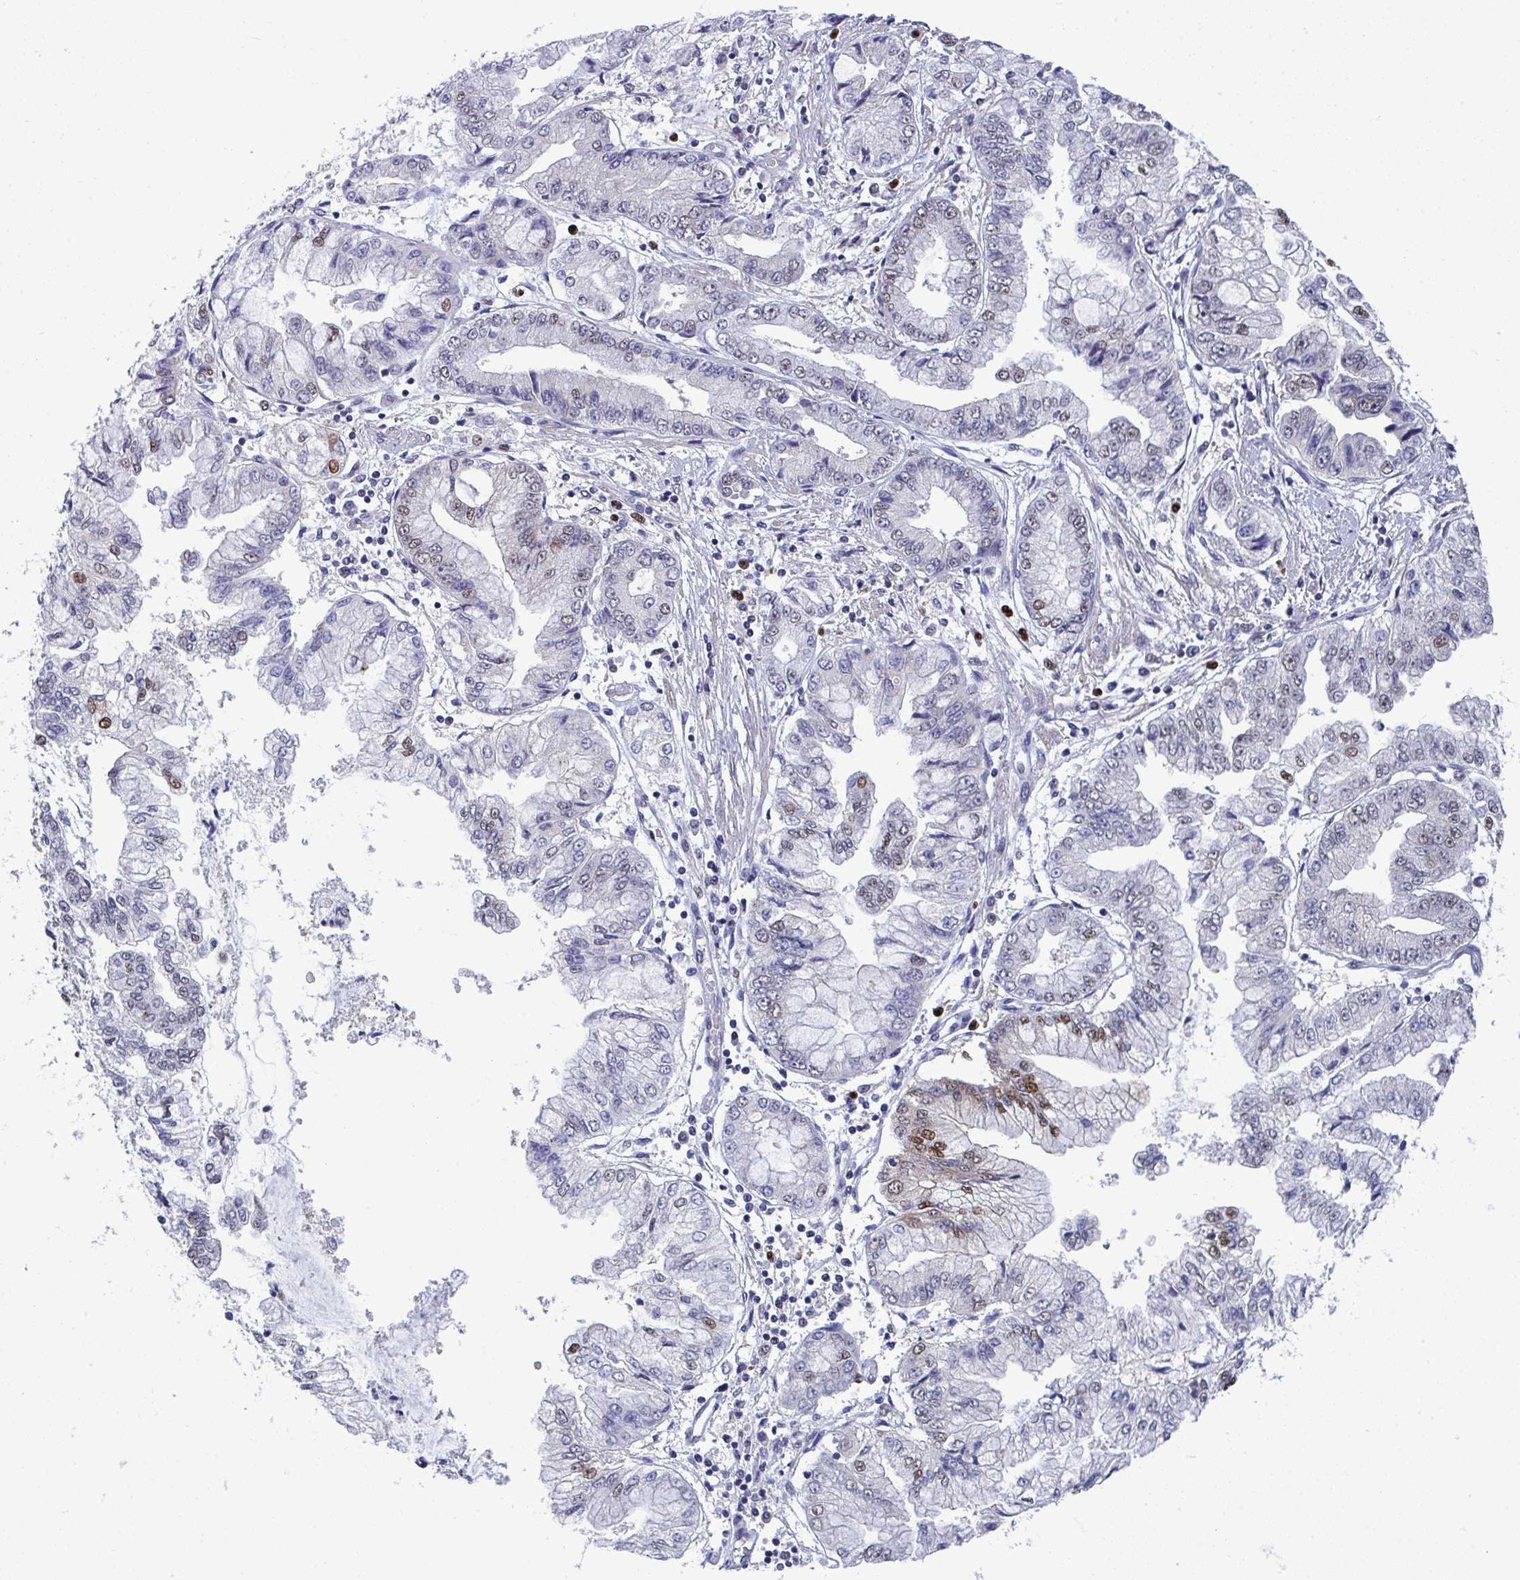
{"staining": {"intensity": "moderate", "quantity": "<25%", "location": "nuclear"}, "tissue": "stomach cancer", "cell_type": "Tumor cells", "image_type": "cancer", "snomed": [{"axis": "morphology", "description": "Adenocarcinoma, NOS"}, {"axis": "topography", "description": "Stomach, upper"}], "caption": "IHC photomicrograph of stomach cancer (adenocarcinoma) stained for a protein (brown), which demonstrates low levels of moderate nuclear staining in approximately <25% of tumor cells.", "gene": "JDP2", "patient": {"sex": "female", "age": 74}}